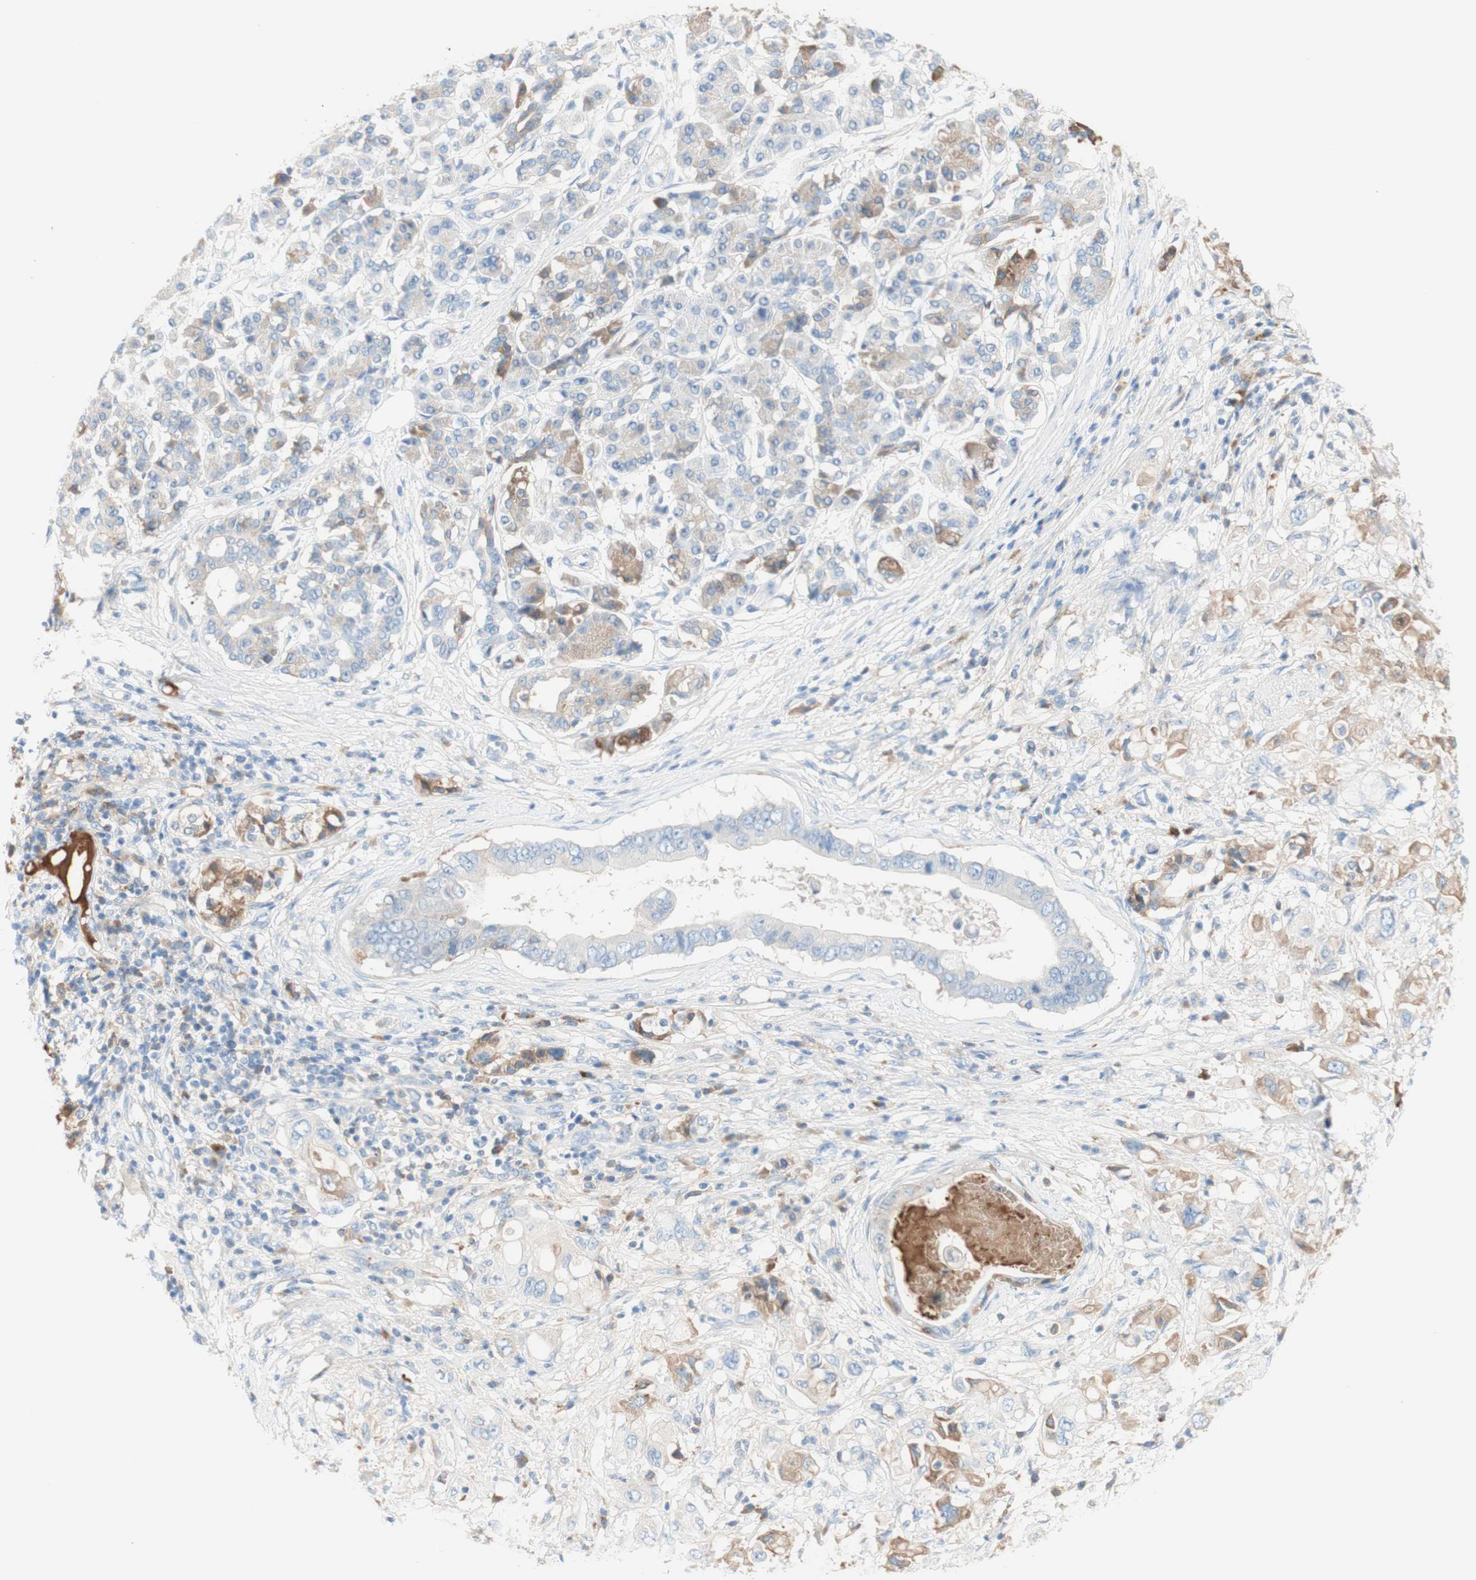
{"staining": {"intensity": "moderate", "quantity": "25%-75%", "location": "cytoplasmic/membranous"}, "tissue": "pancreatic cancer", "cell_type": "Tumor cells", "image_type": "cancer", "snomed": [{"axis": "morphology", "description": "Adenocarcinoma, NOS"}, {"axis": "topography", "description": "Pancreas"}], "caption": "The histopathology image reveals a brown stain indicating the presence of a protein in the cytoplasmic/membranous of tumor cells in pancreatic adenocarcinoma.", "gene": "KNG1", "patient": {"sex": "female", "age": 56}}